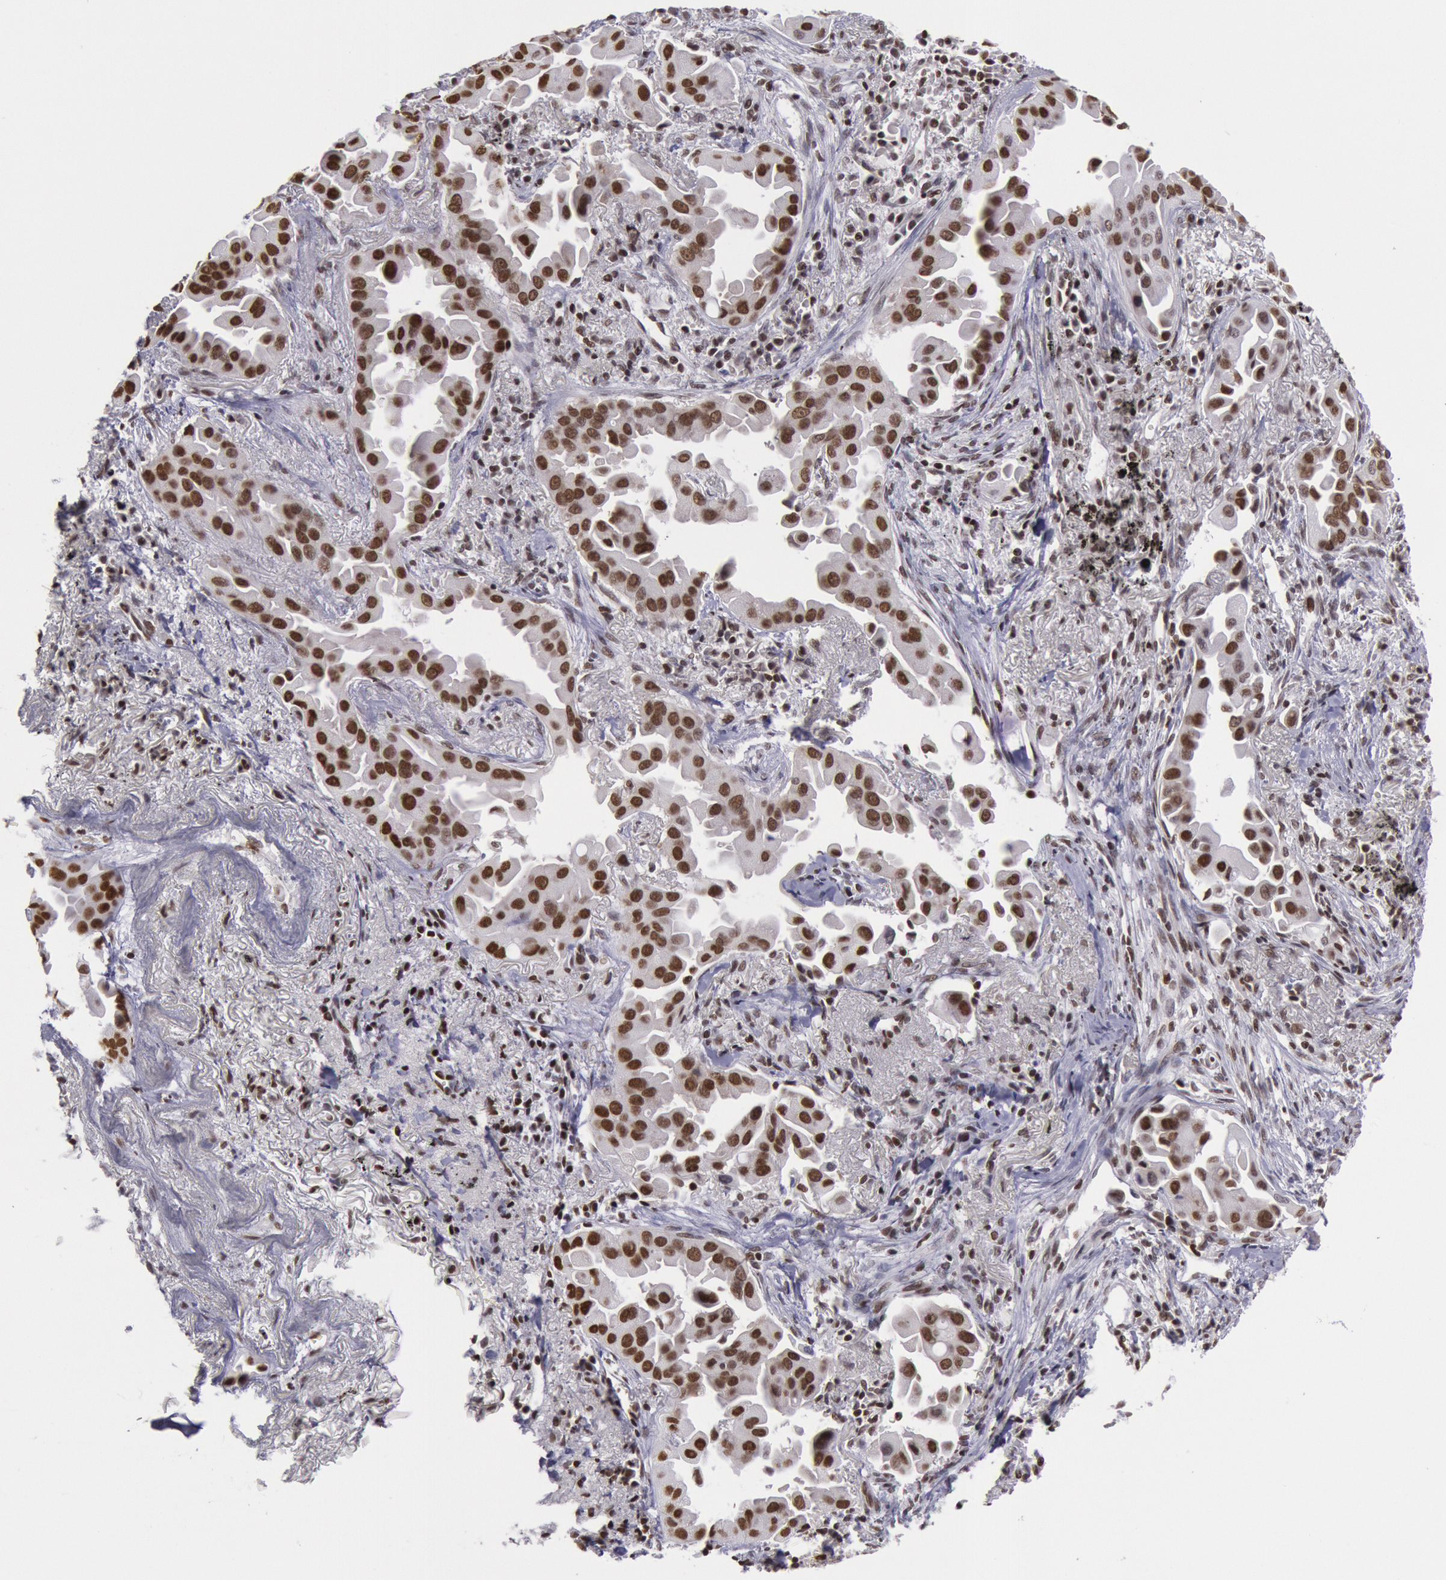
{"staining": {"intensity": "strong", "quantity": ">75%", "location": "nuclear"}, "tissue": "lung cancer", "cell_type": "Tumor cells", "image_type": "cancer", "snomed": [{"axis": "morphology", "description": "Adenocarcinoma, NOS"}, {"axis": "topography", "description": "Lung"}], "caption": "An image of human lung cancer (adenocarcinoma) stained for a protein shows strong nuclear brown staining in tumor cells.", "gene": "NKAP", "patient": {"sex": "male", "age": 68}}